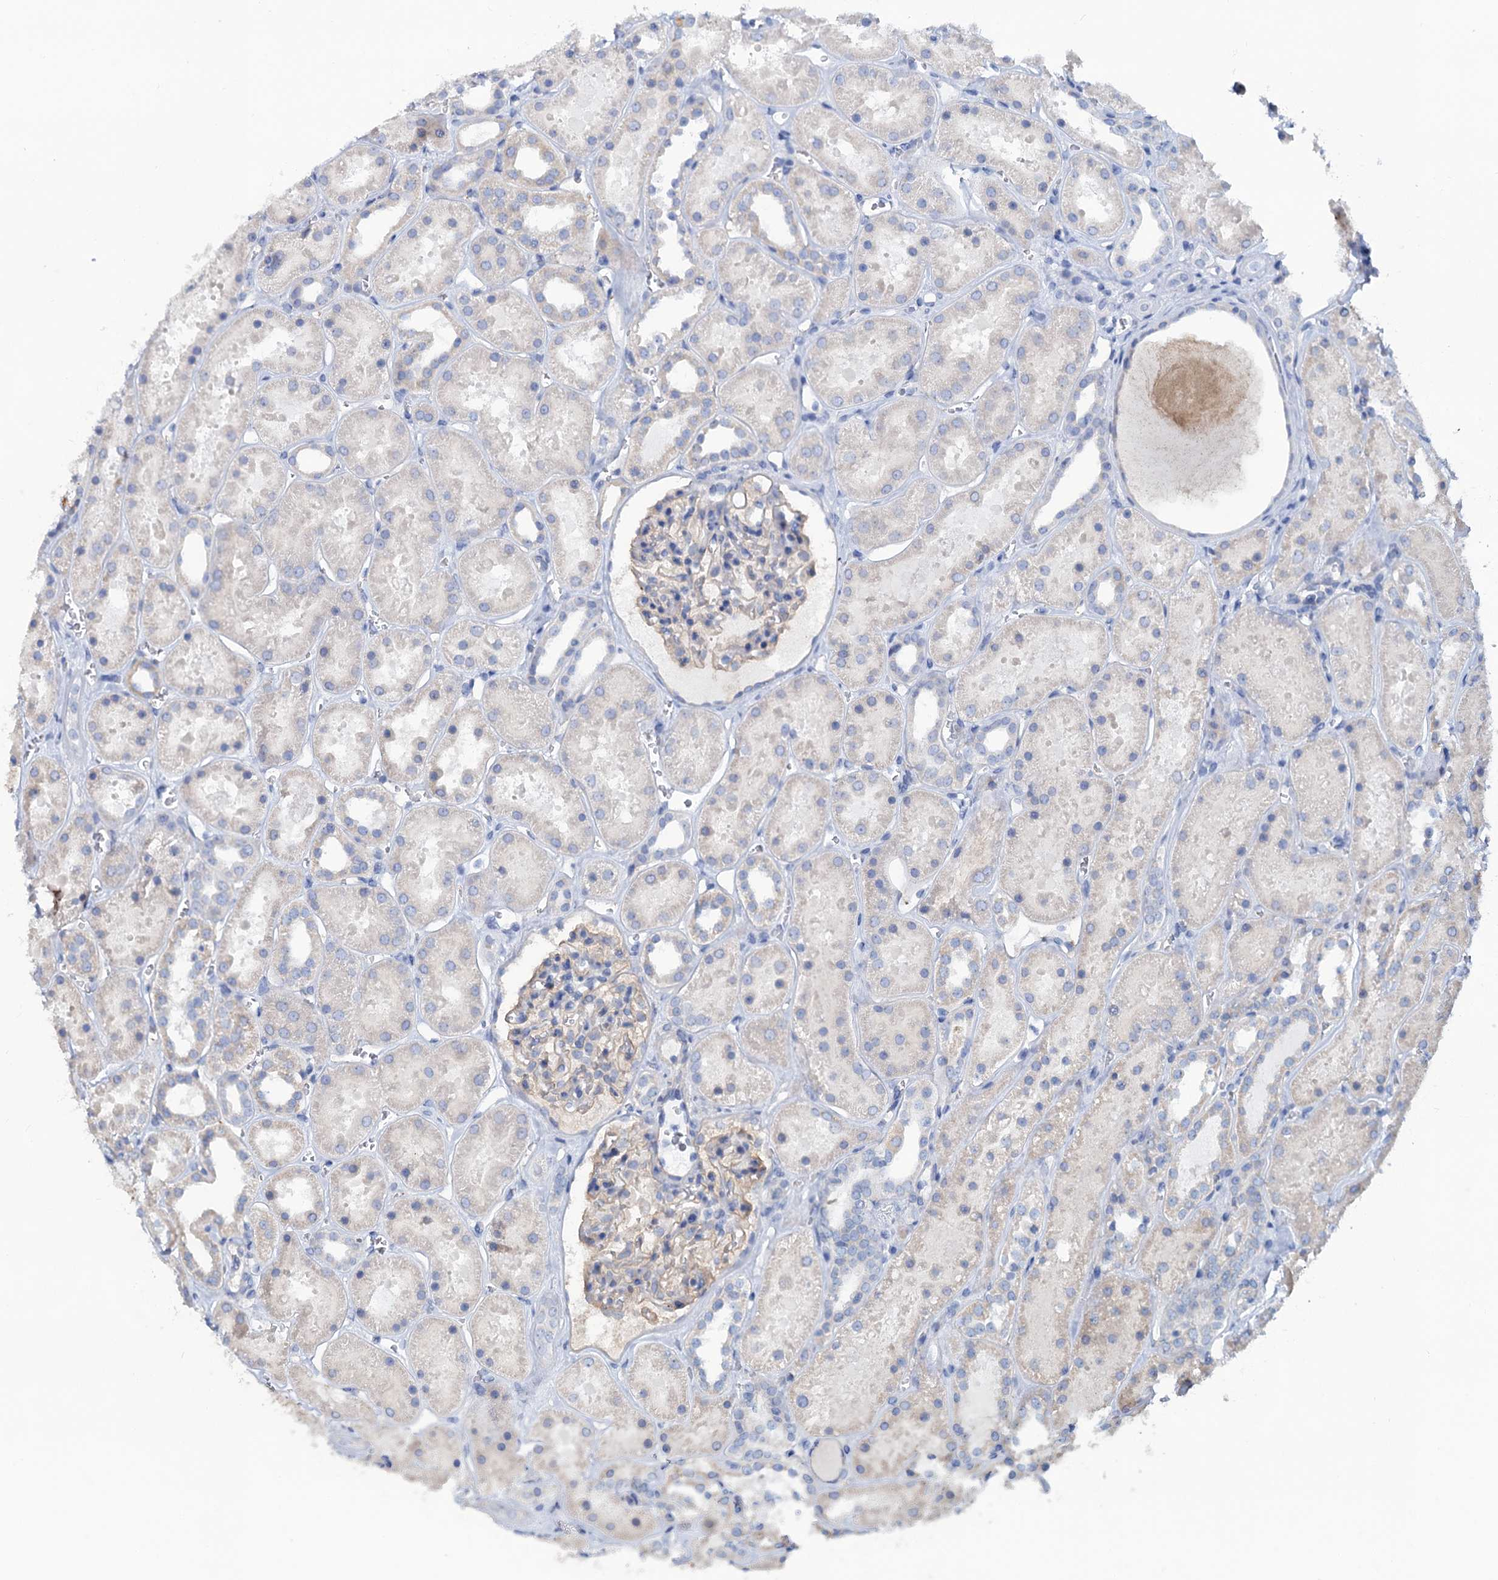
{"staining": {"intensity": "negative", "quantity": "none", "location": "none"}, "tissue": "kidney", "cell_type": "Cells in glomeruli", "image_type": "normal", "snomed": [{"axis": "morphology", "description": "Normal tissue, NOS"}, {"axis": "topography", "description": "Kidney"}], "caption": "Cells in glomeruli are negative for brown protein staining in normal kidney. Nuclei are stained in blue.", "gene": "SLC1A3", "patient": {"sex": "female", "age": 41}}